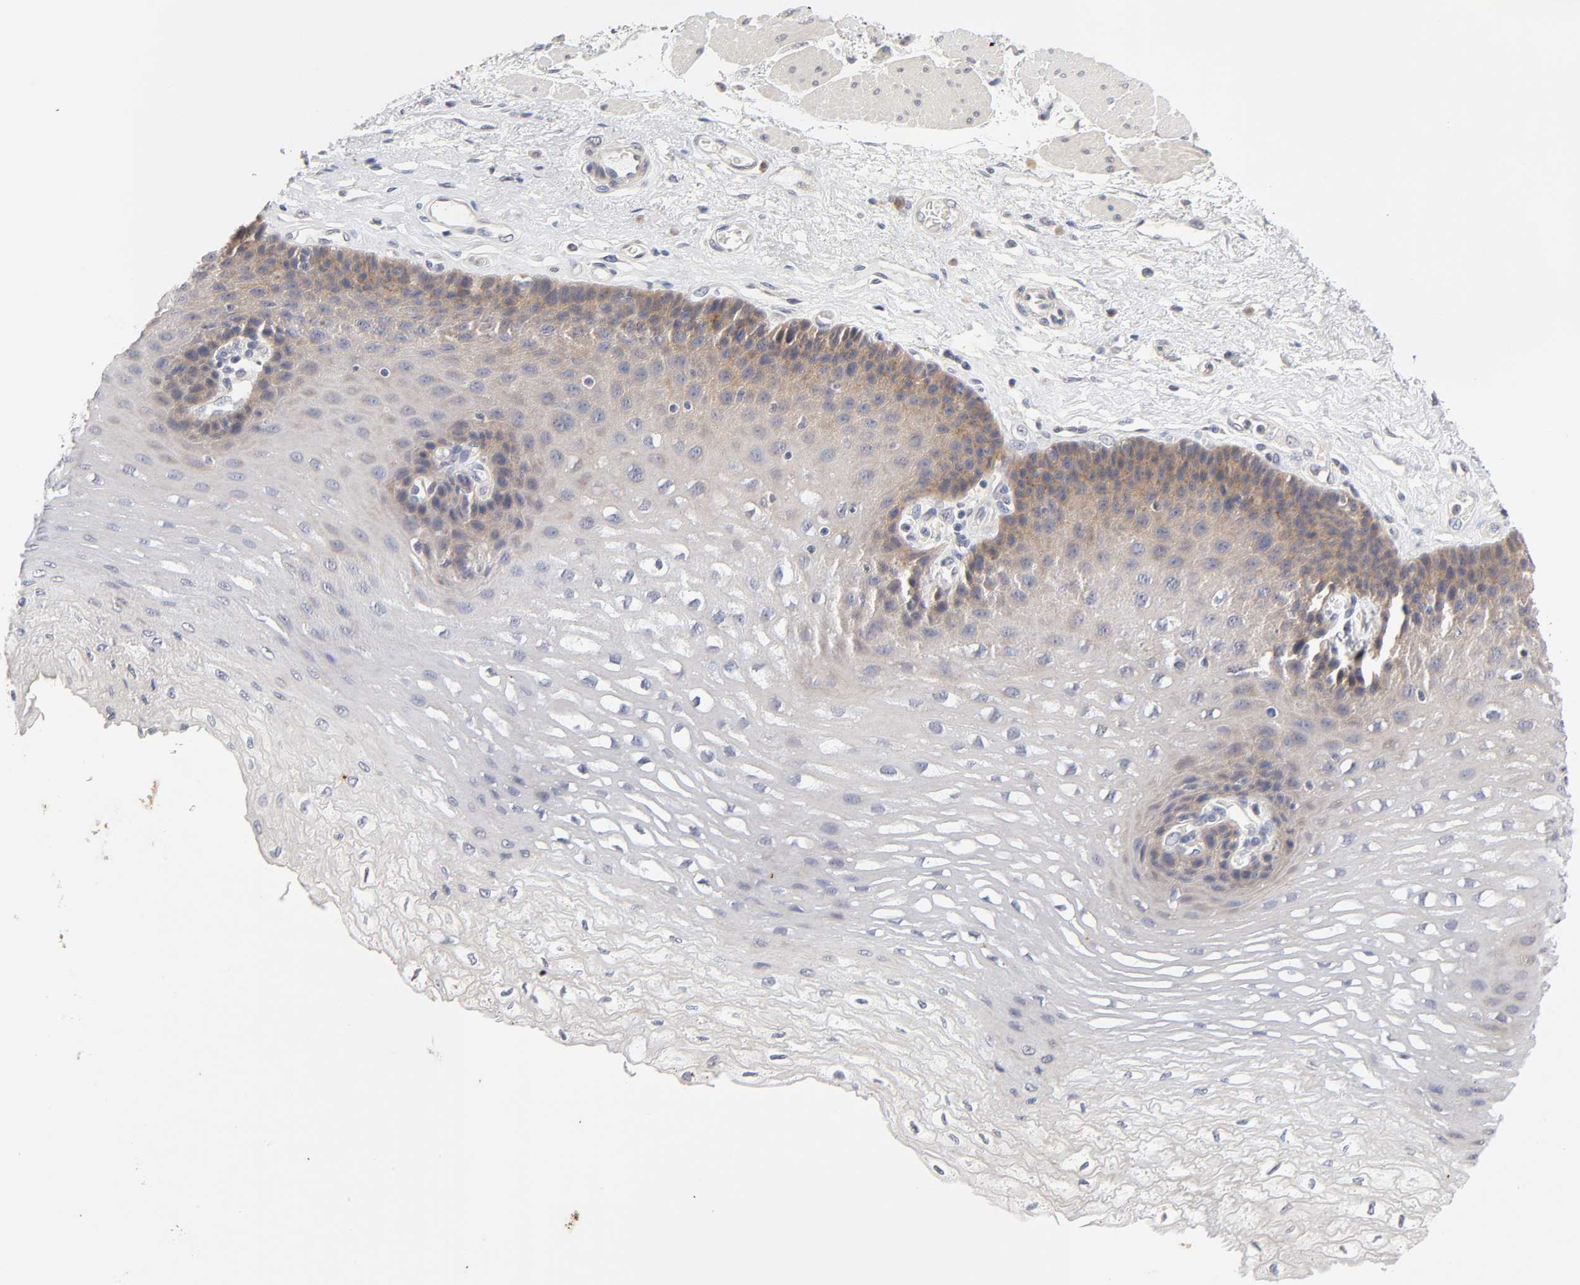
{"staining": {"intensity": "weak", "quantity": "25%-75%", "location": "cytoplasmic/membranous"}, "tissue": "esophagus", "cell_type": "Squamous epithelial cells", "image_type": "normal", "snomed": [{"axis": "morphology", "description": "Normal tissue, NOS"}, {"axis": "topography", "description": "Esophagus"}], "caption": "IHC image of benign esophagus: esophagus stained using immunohistochemistry (IHC) demonstrates low levels of weak protein expression localized specifically in the cytoplasmic/membranous of squamous epithelial cells, appearing as a cytoplasmic/membranous brown color.", "gene": "CXADR", "patient": {"sex": "female", "age": 72}}